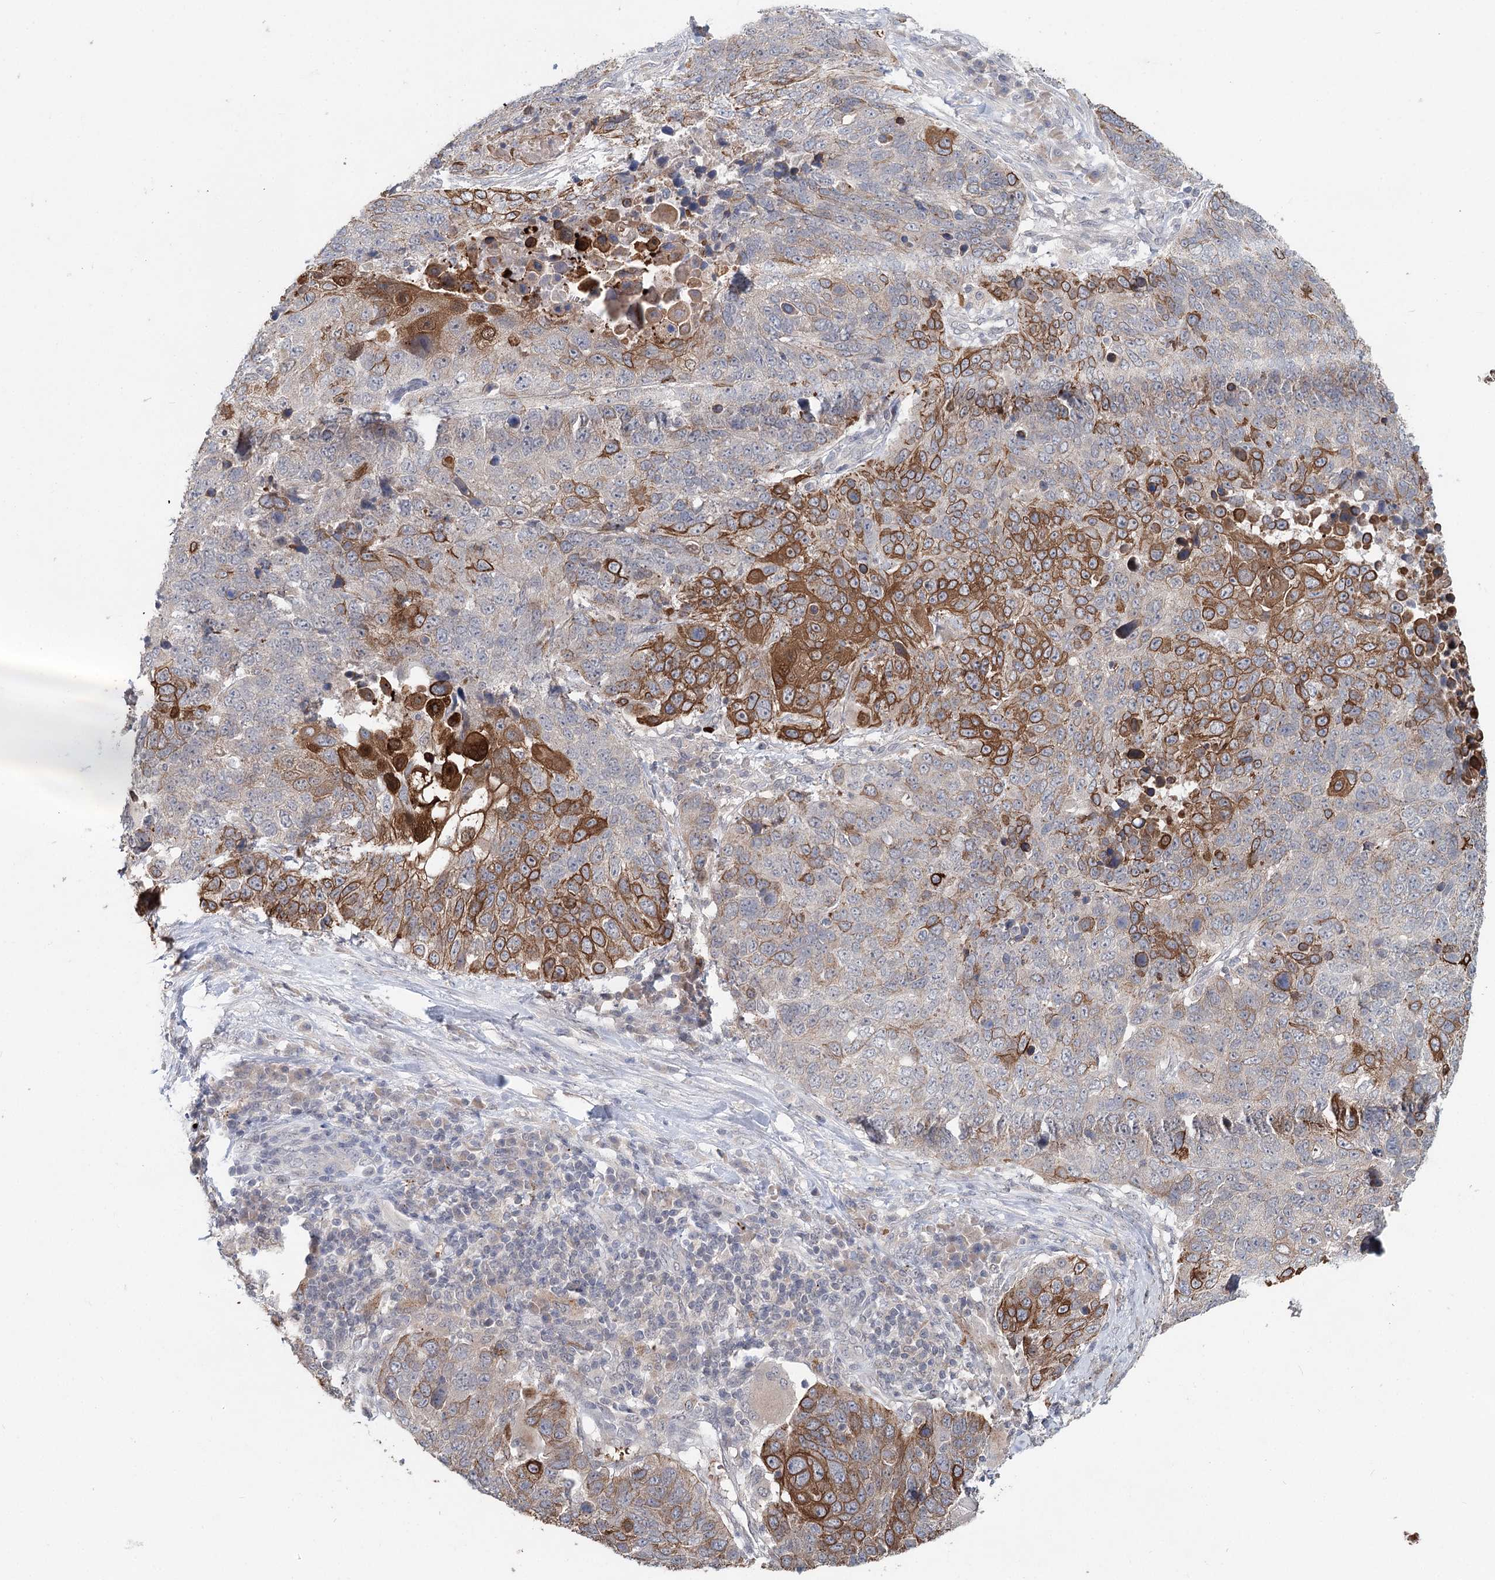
{"staining": {"intensity": "moderate", "quantity": "25%-75%", "location": "cytoplasmic/membranous"}, "tissue": "lung cancer", "cell_type": "Tumor cells", "image_type": "cancer", "snomed": [{"axis": "morphology", "description": "Normal tissue, NOS"}, {"axis": "morphology", "description": "Squamous cell carcinoma, NOS"}, {"axis": "topography", "description": "Lymph node"}, {"axis": "topography", "description": "Lung"}], "caption": "IHC image of lung squamous cell carcinoma stained for a protein (brown), which exhibits medium levels of moderate cytoplasmic/membranous staining in about 25%-75% of tumor cells.", "gene": "FBXO7", "patient": {"sex": "male", "age": 66}}